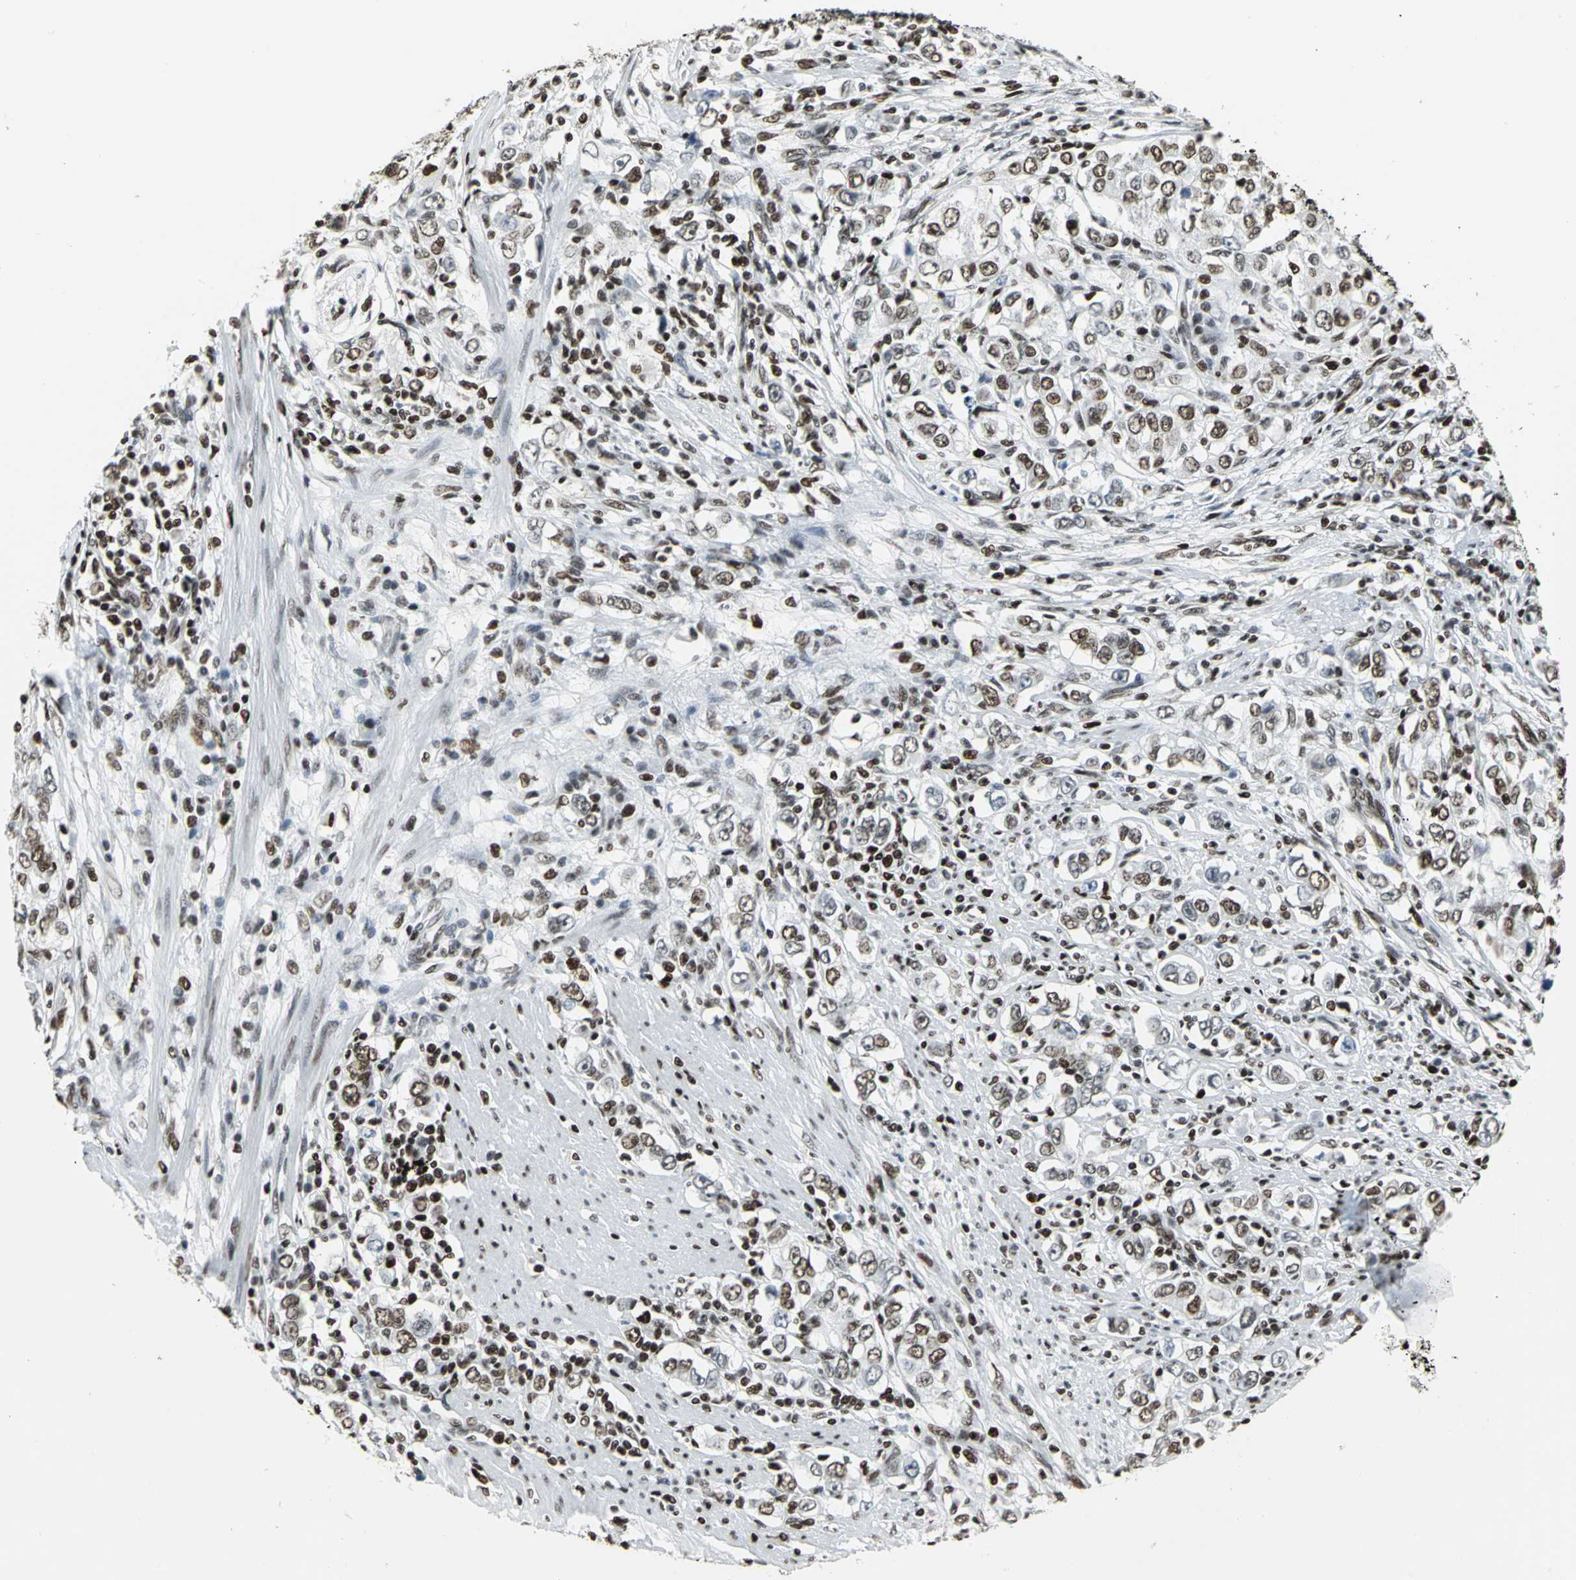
{"staining": {"intensity": "strong", "quantity": "25%-75%", "location": "nuclear"}, "tissue": "stomach cancer", "cell_type": "Tumor cells", "image_type": "cancer", "snomed": [{"axis": "morphology", "description": "Adenocarcinoma, NOS"}, {"axis": "topography", "description": "Stomach, lower"}], "caption": "Tumor cells demonstrate high levels of strong nuclear positivity in approximately 25%-75% of cells in human stomach cancer (adenocarcinoma).", "gene": "HNRNPD", "patient": {"sex": "female", "age": 72}}